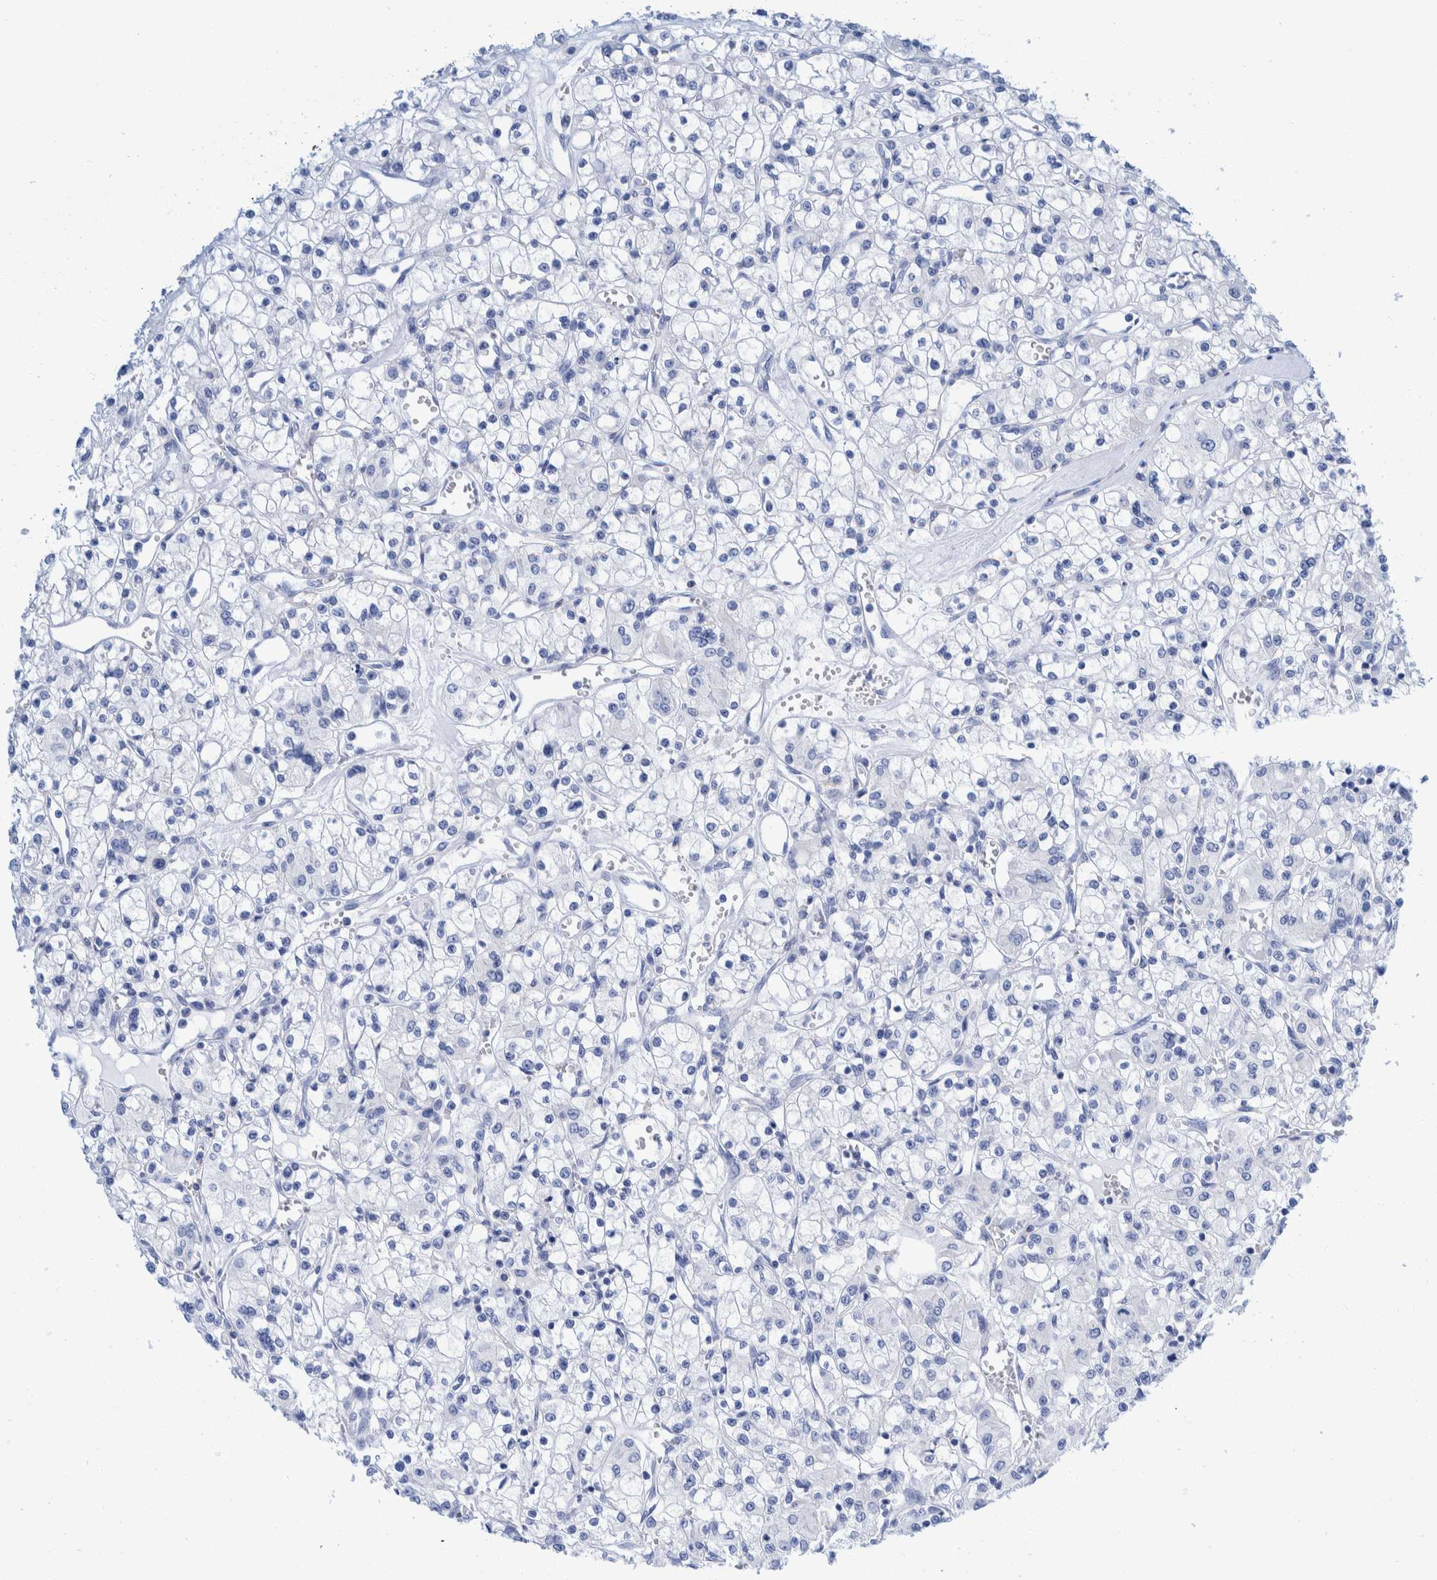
{"staining": {"intensity": "negative", "quantity": "none", "location": "none"}, "tissue": "renal cancer", "cell_type": "Tumor cells", "image_type": "cancer", "snomed": [{"axis": "morphology", "description": "Adenocarcinoma, NOS"}, {"axis": "topography", "description": "Kidney"}], "caption": "DAB (3,3'-diaminobenzidine) immunohistochemical staining of renal adenocarcinoma shows no significant positivity in tumor cells.", "gene": "KRT14", "patient": {"sex": "female", "age": 59}}